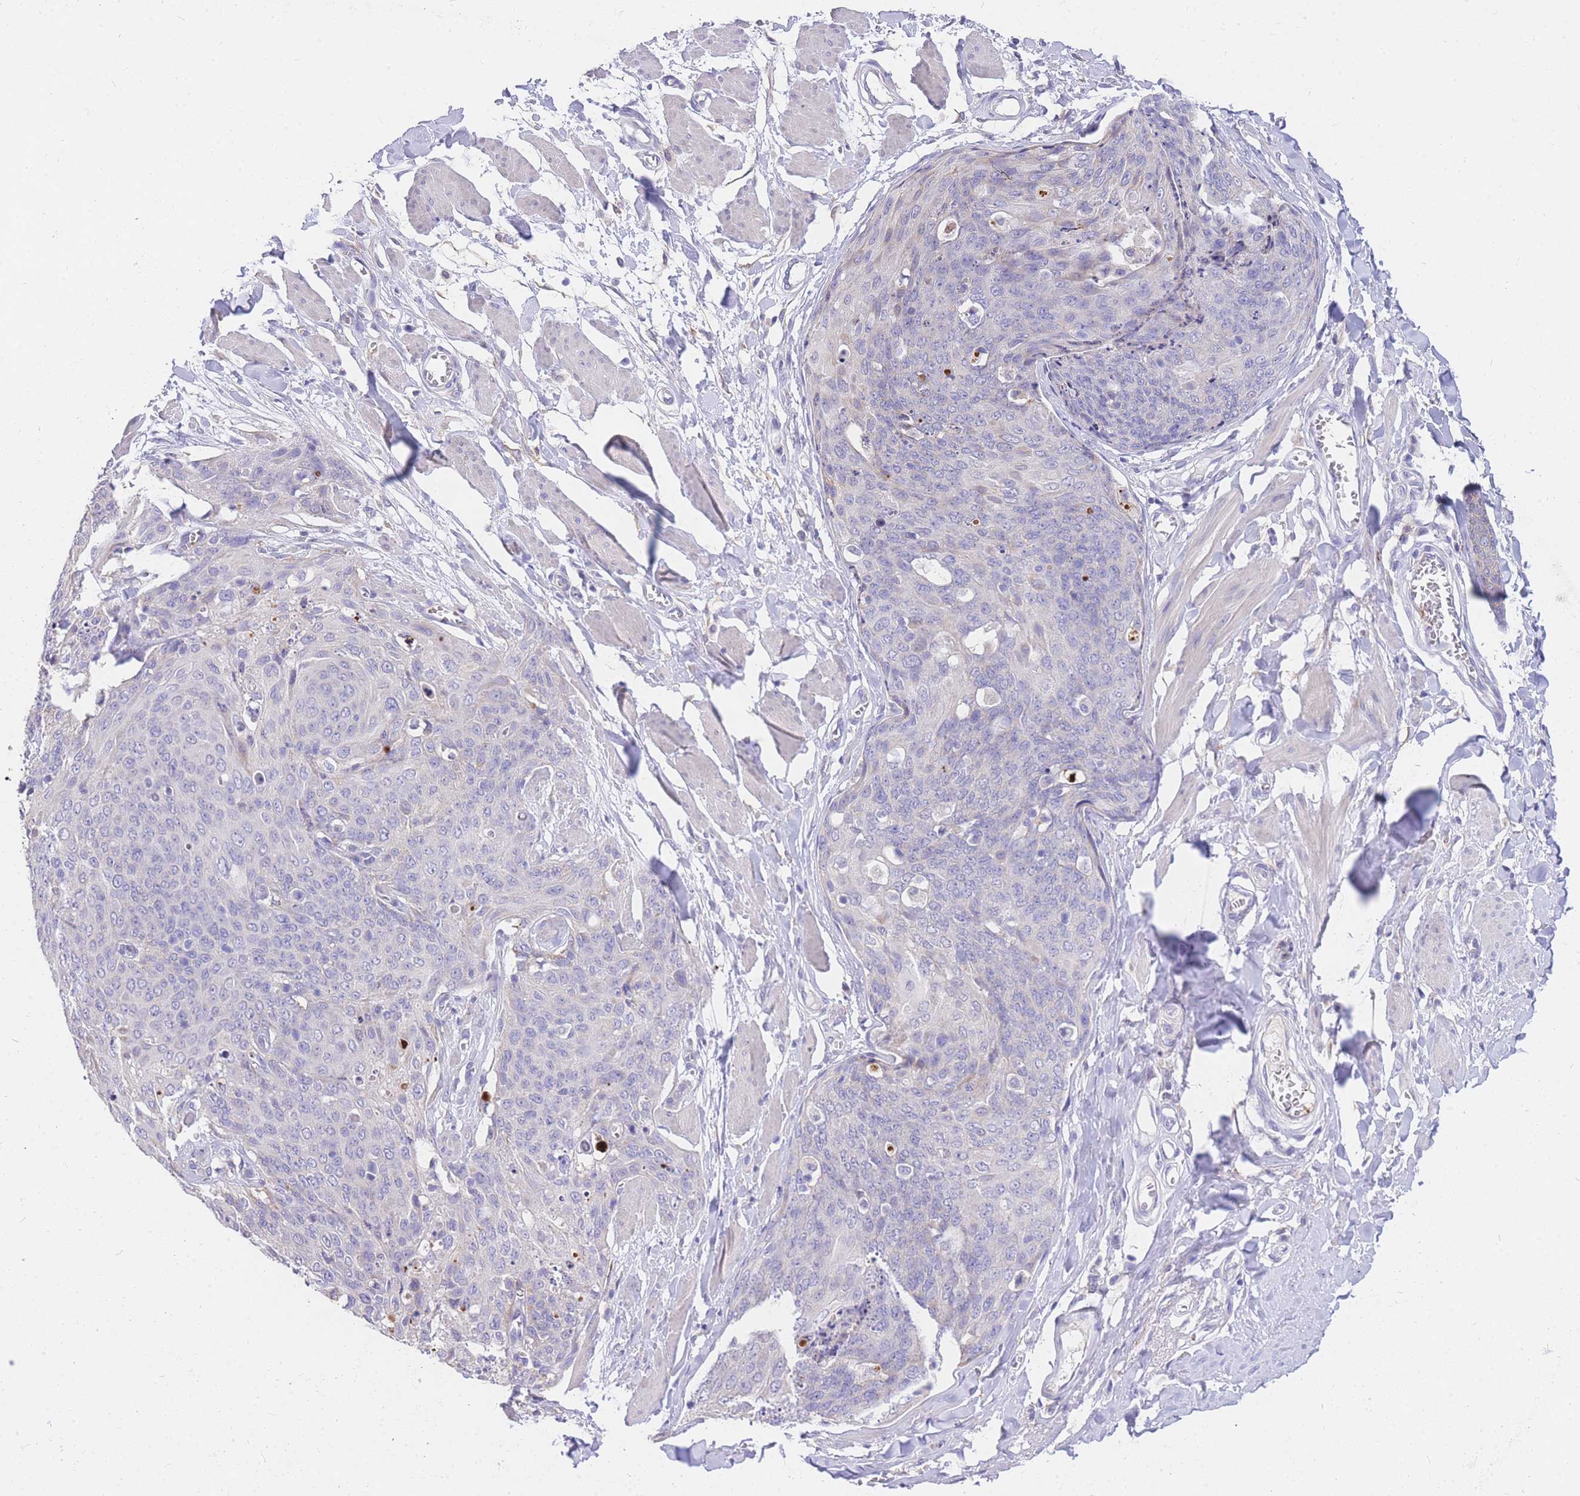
{"staining": {"intensity": "negative", "quantity": "none", "location": "none"}, "tissue": "skin cancer", "cell_type": "Tumor cells", "image_type": "cancer", "snomed": [{"axis": "morphology", "description": "Squamous cell carcinoma, NOS"}, {"axis": "topography", "description": "Skin"}, {"axis": "topography", "description": "Vulva"}], "caption": "A micrograph of skin cancer stained for a protein shows no brown staining in tumor cells.", "gene": "C2orf88", "patient": {"sex": "female", "age": 85}}